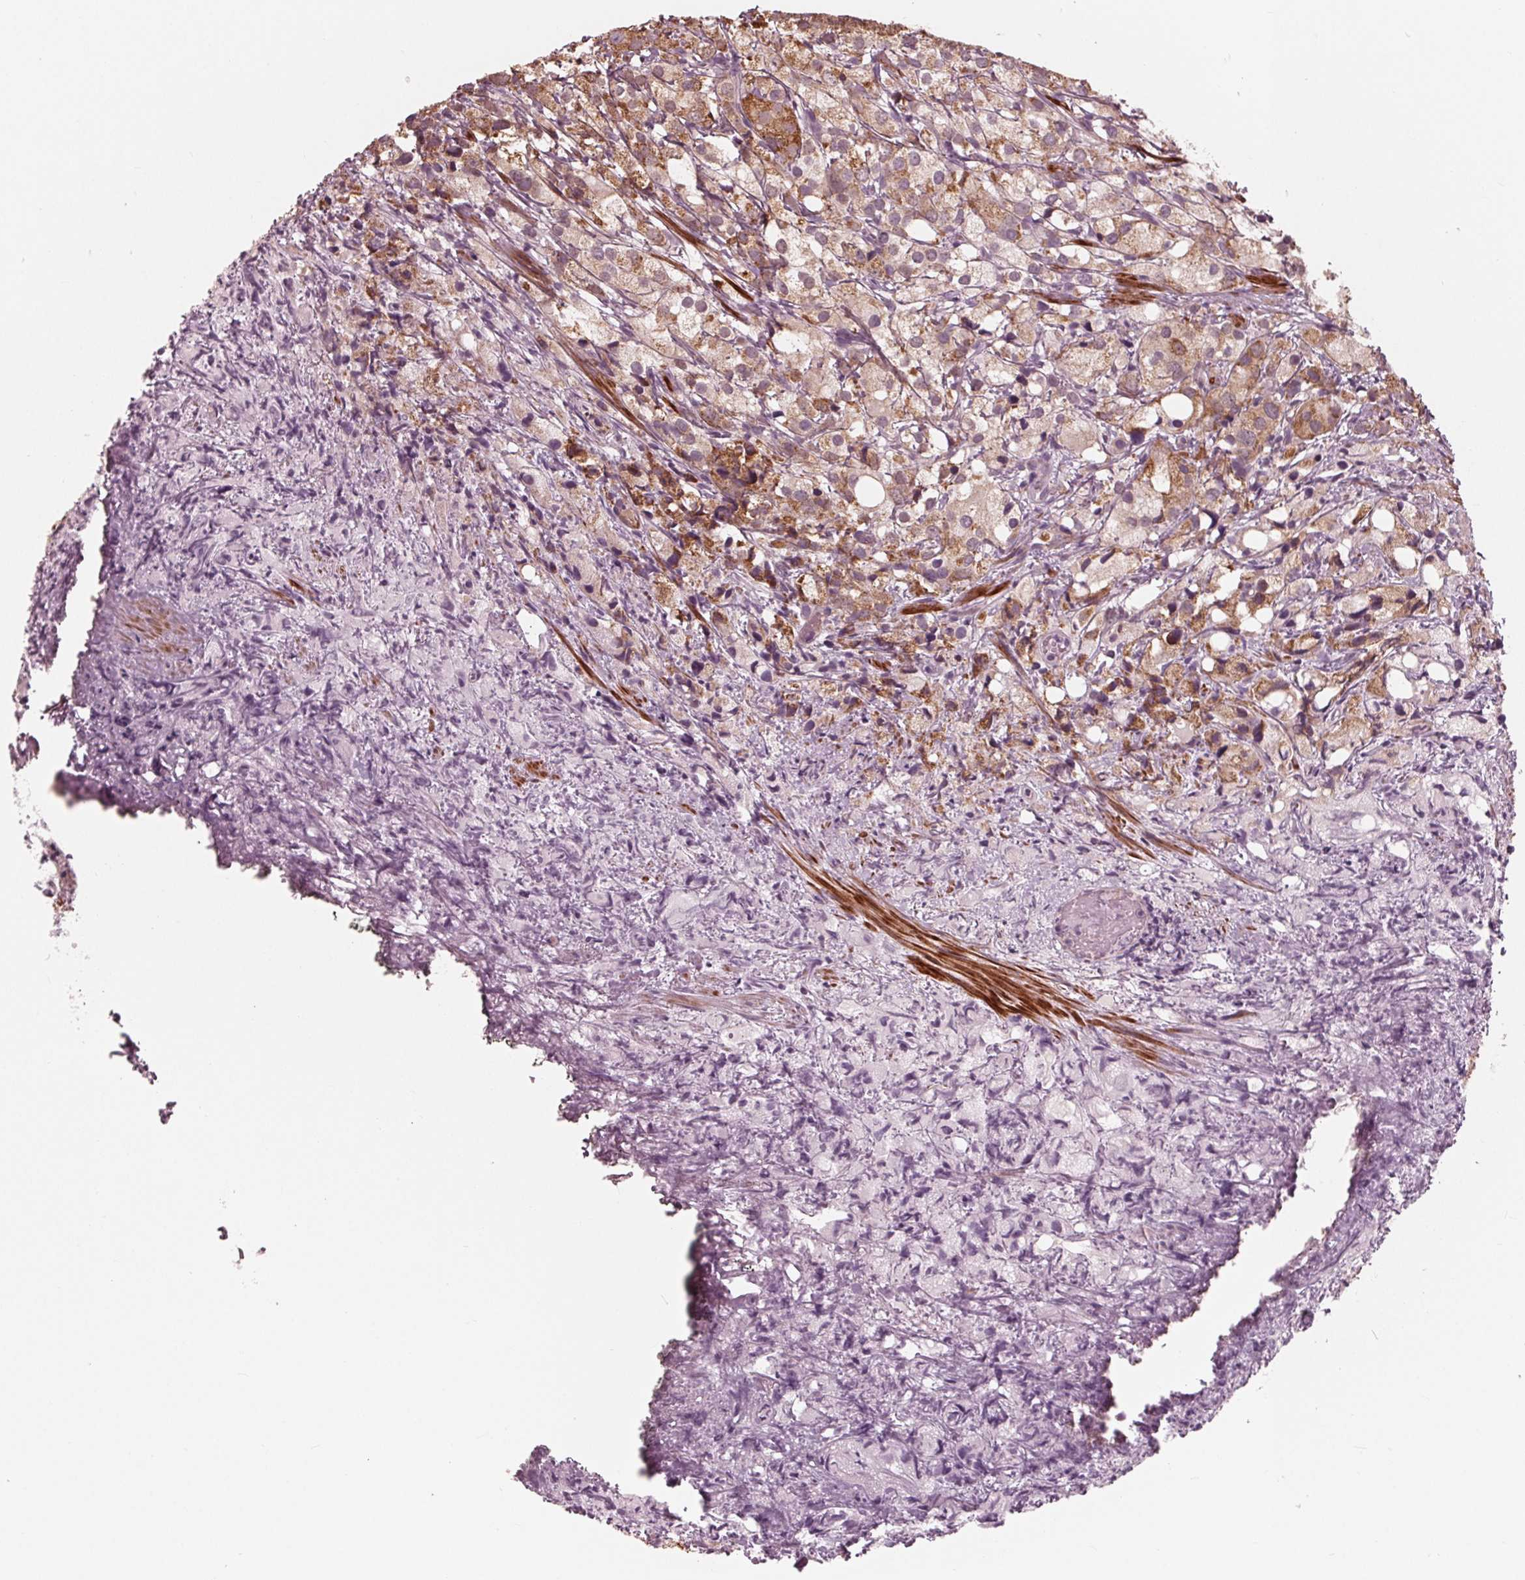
{"staining": {"intensity": "strong", "quantity": ">75%", "location": "cytoplasmic/membranous"}, "tissue": "prostate cancer", "cell_type": "Tumor cells", "image_type": "cancer", "snomed": [{"axis": "morphology", "description": "Adenocarcinoma, High grade"}, {"axis": "topography", "description": "Prostate"}], "caption": "DAB immunohistochemical staining of prostate adenocarcinoma (high-grade) exhibits strong cytoplasmic/membranous protein staining in about >75% of tumor cells. Using DAB (3,3'-diaminobenzidine) (brown) and hematoxylin (blue) stains, captured at high magnification using brightfield microscopy.", "gene": "DCAF4L2", "patient": {"sex": "male", "age": 86}}